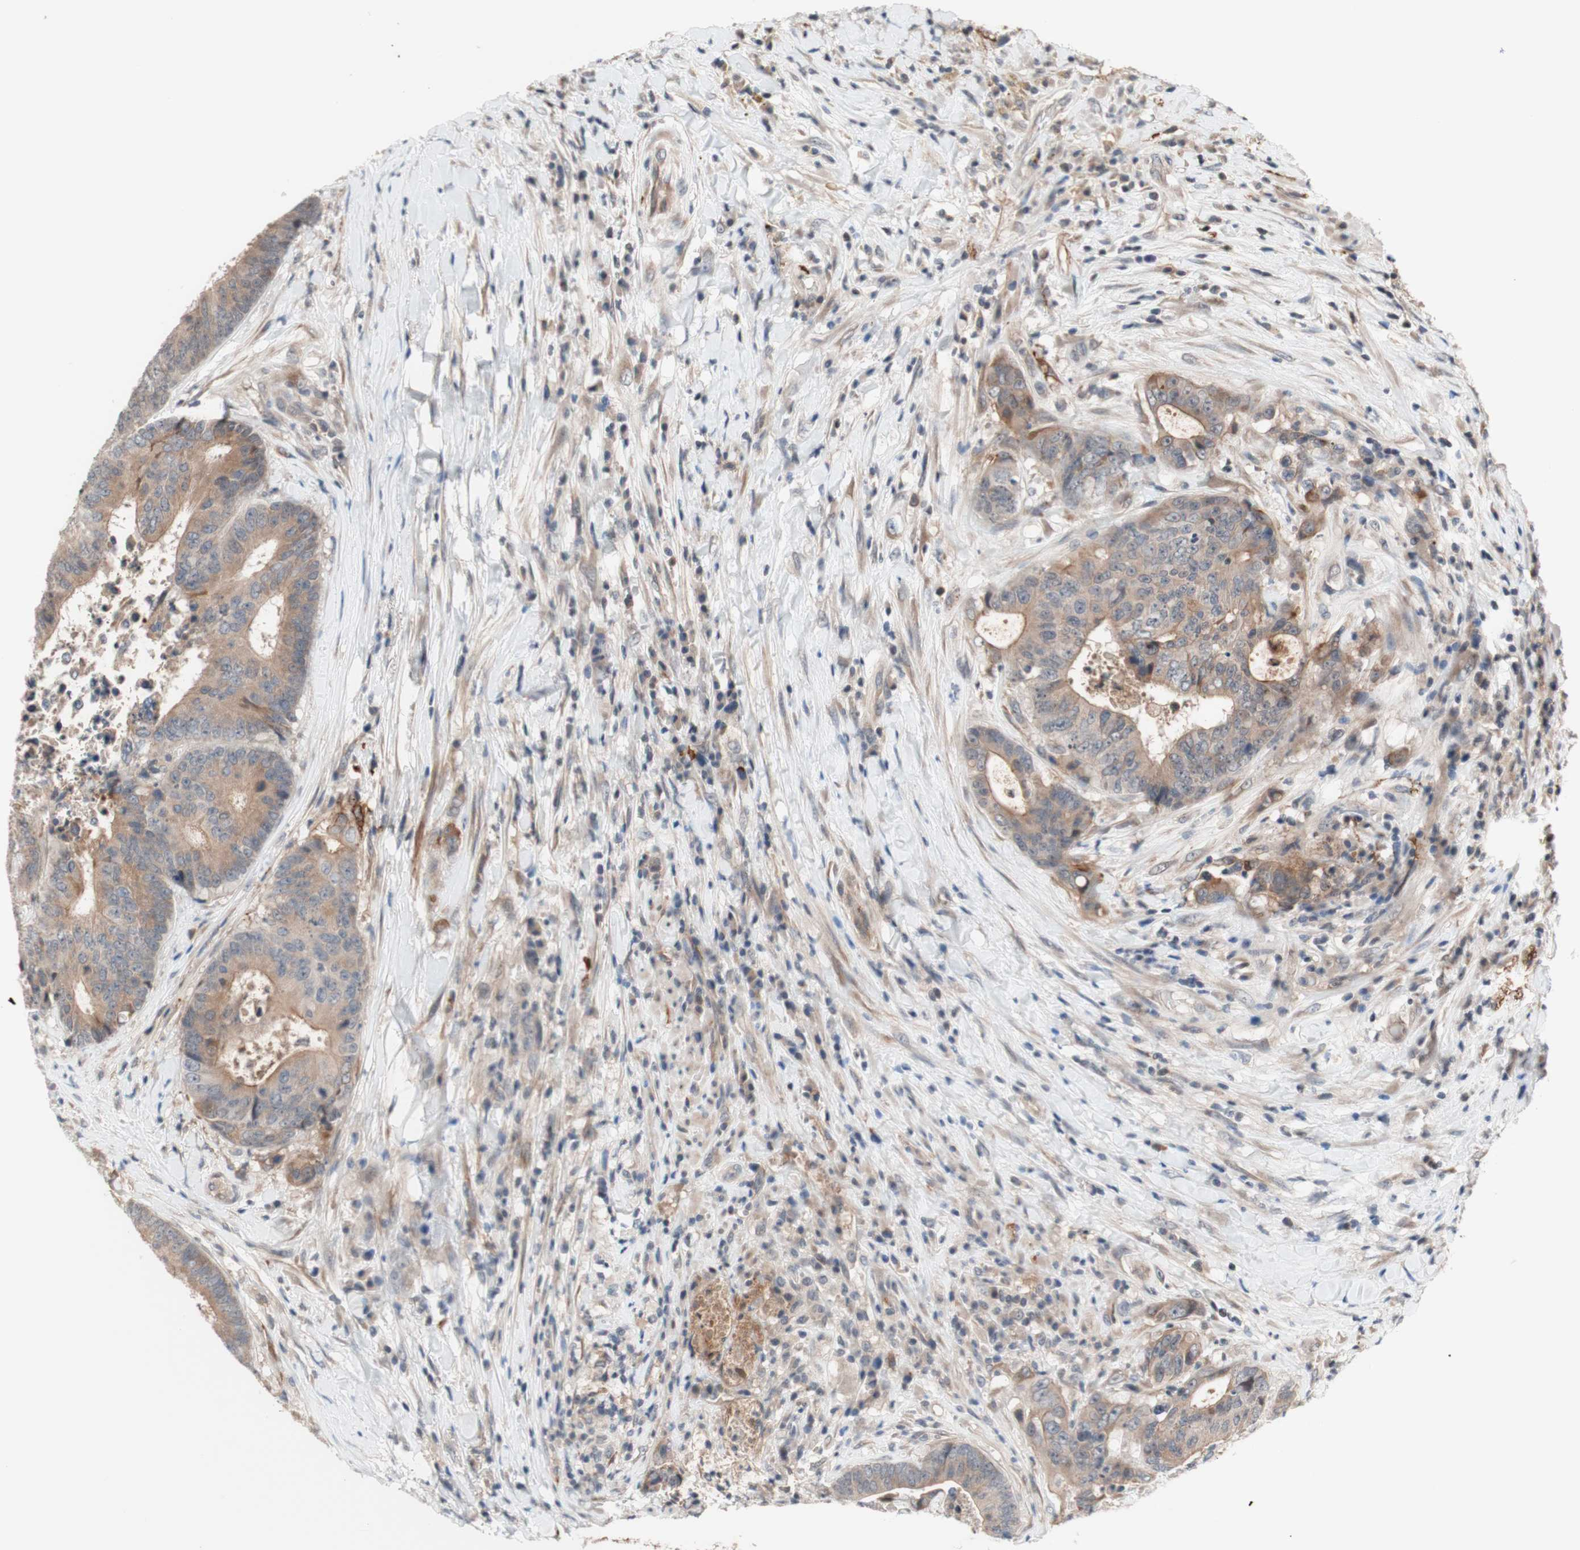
{"staining": {"intensity": "weak", "quantity": ">75%", "location": "cytoplasmic/membranous"}, "tissue": "colorectal cancer", "cell_type": "Tumor cells", "image_type": "cancer", "snomed": [{"axis": "morphology", "description": "Adenocarcinoma, NOS"}, {"axis": "topography", "description": "Rectum"}], "caption": "Immunohistochemical staining of colorectal cancer reveals low levels of weak cytoplasmic/membranous staining in about >75% of tumor cells.", "gene": "CD55", "patient": {"sex": "male", "age": 72}}